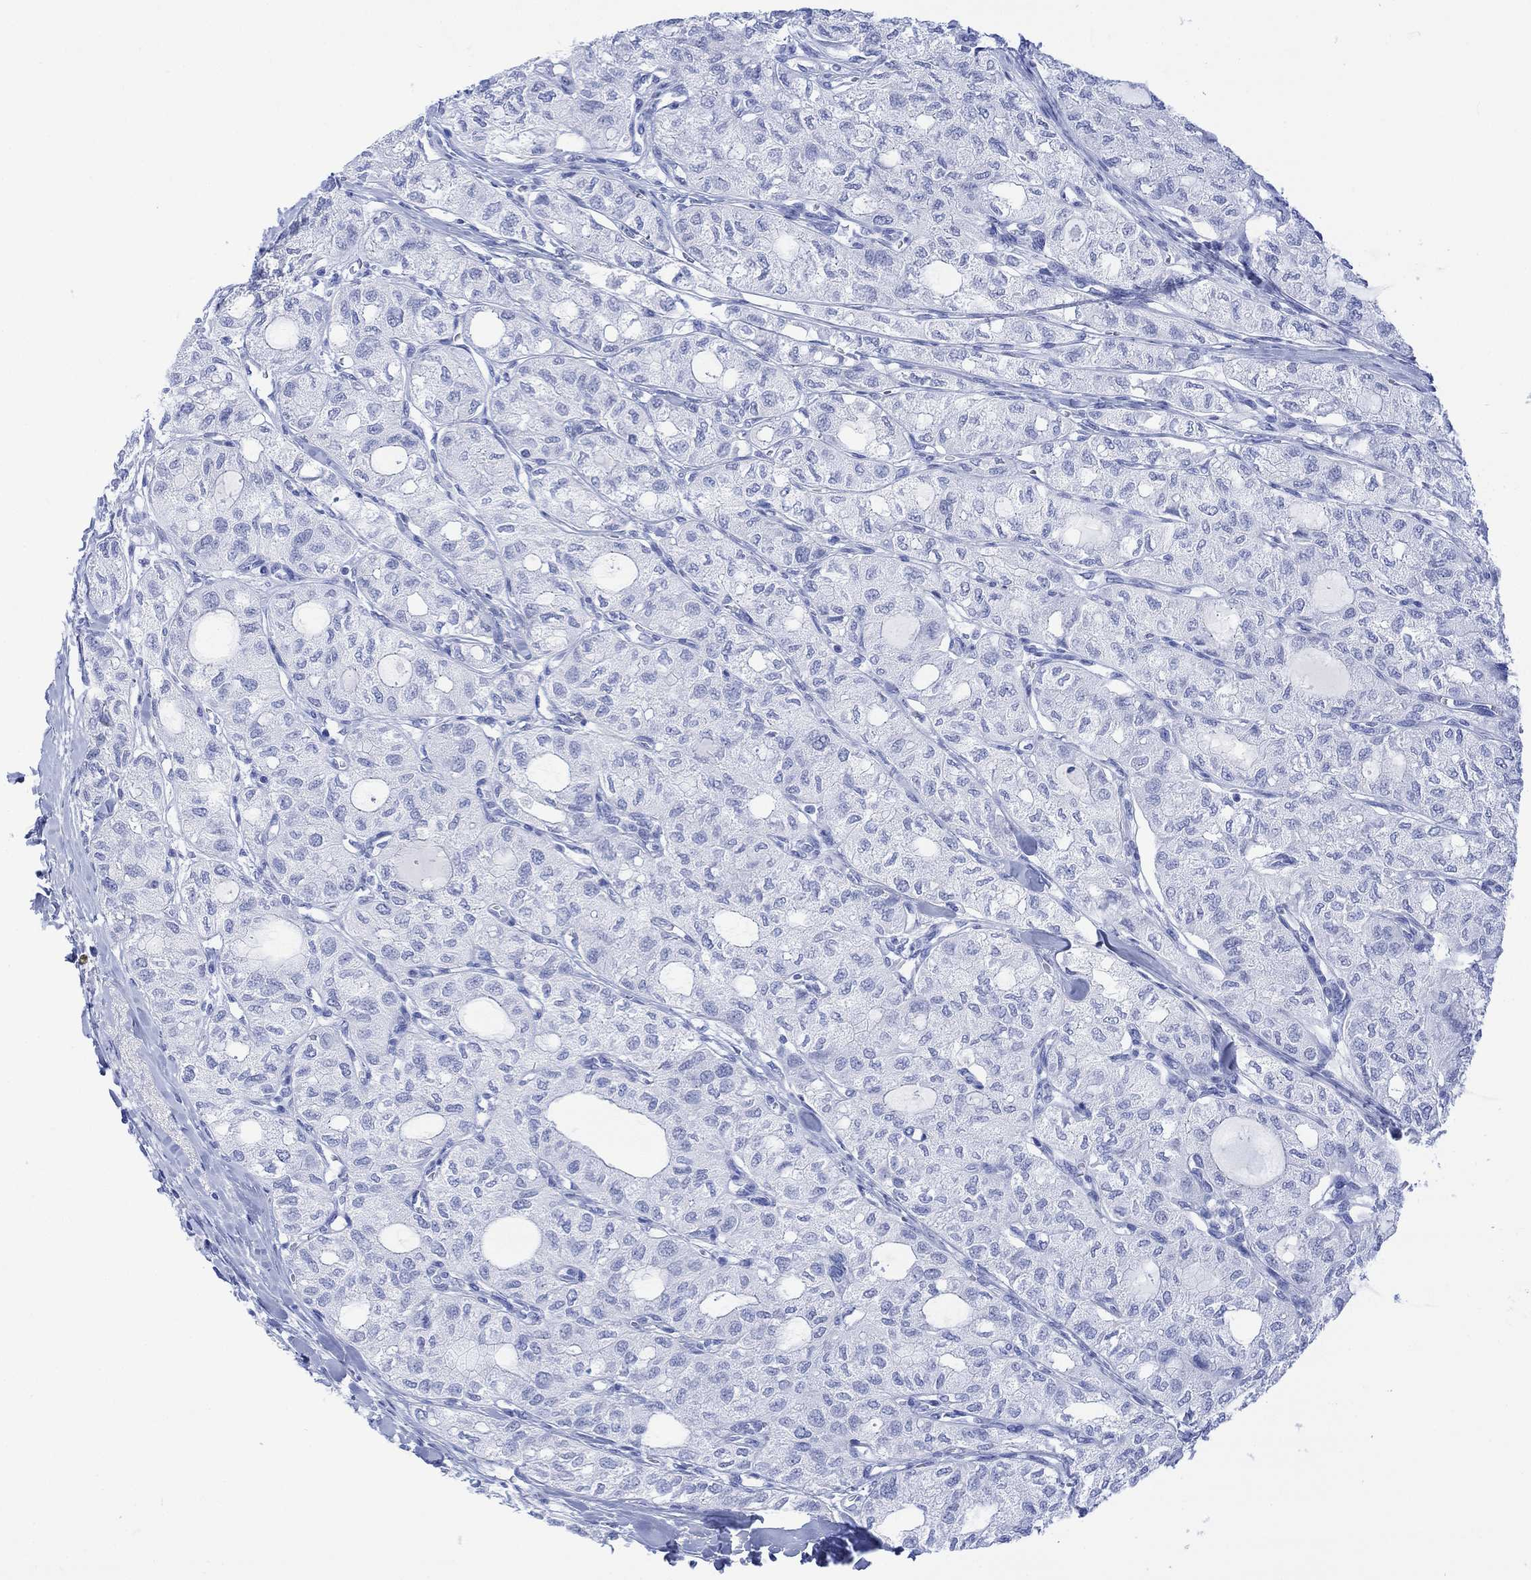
{"staining": {"intensity": "negative", "quantity": "none", "location": "none"}, "tissue": "thyroid cancer", "cell_type": "Tumor cells", "image_type": "cancer", "snomed": [{"axis": "morphology", "description": "Follicular adenoma carcinoma, NOS"}, {"axis": "topography", "description": "Thyroid gland"}], "caption": "The image exhibits no staining of tumor cells in follicular adenoma carcinoma (thyroid). The staining was performed using DAB (3,3'-diaminobenzidine) to visualize the protein expression in brown, while the nuclei were stained in blue with hematoxylin (Magnification: 20x).", "gene": "CELF4", "patient": {"sex": "male", "age": 75}}